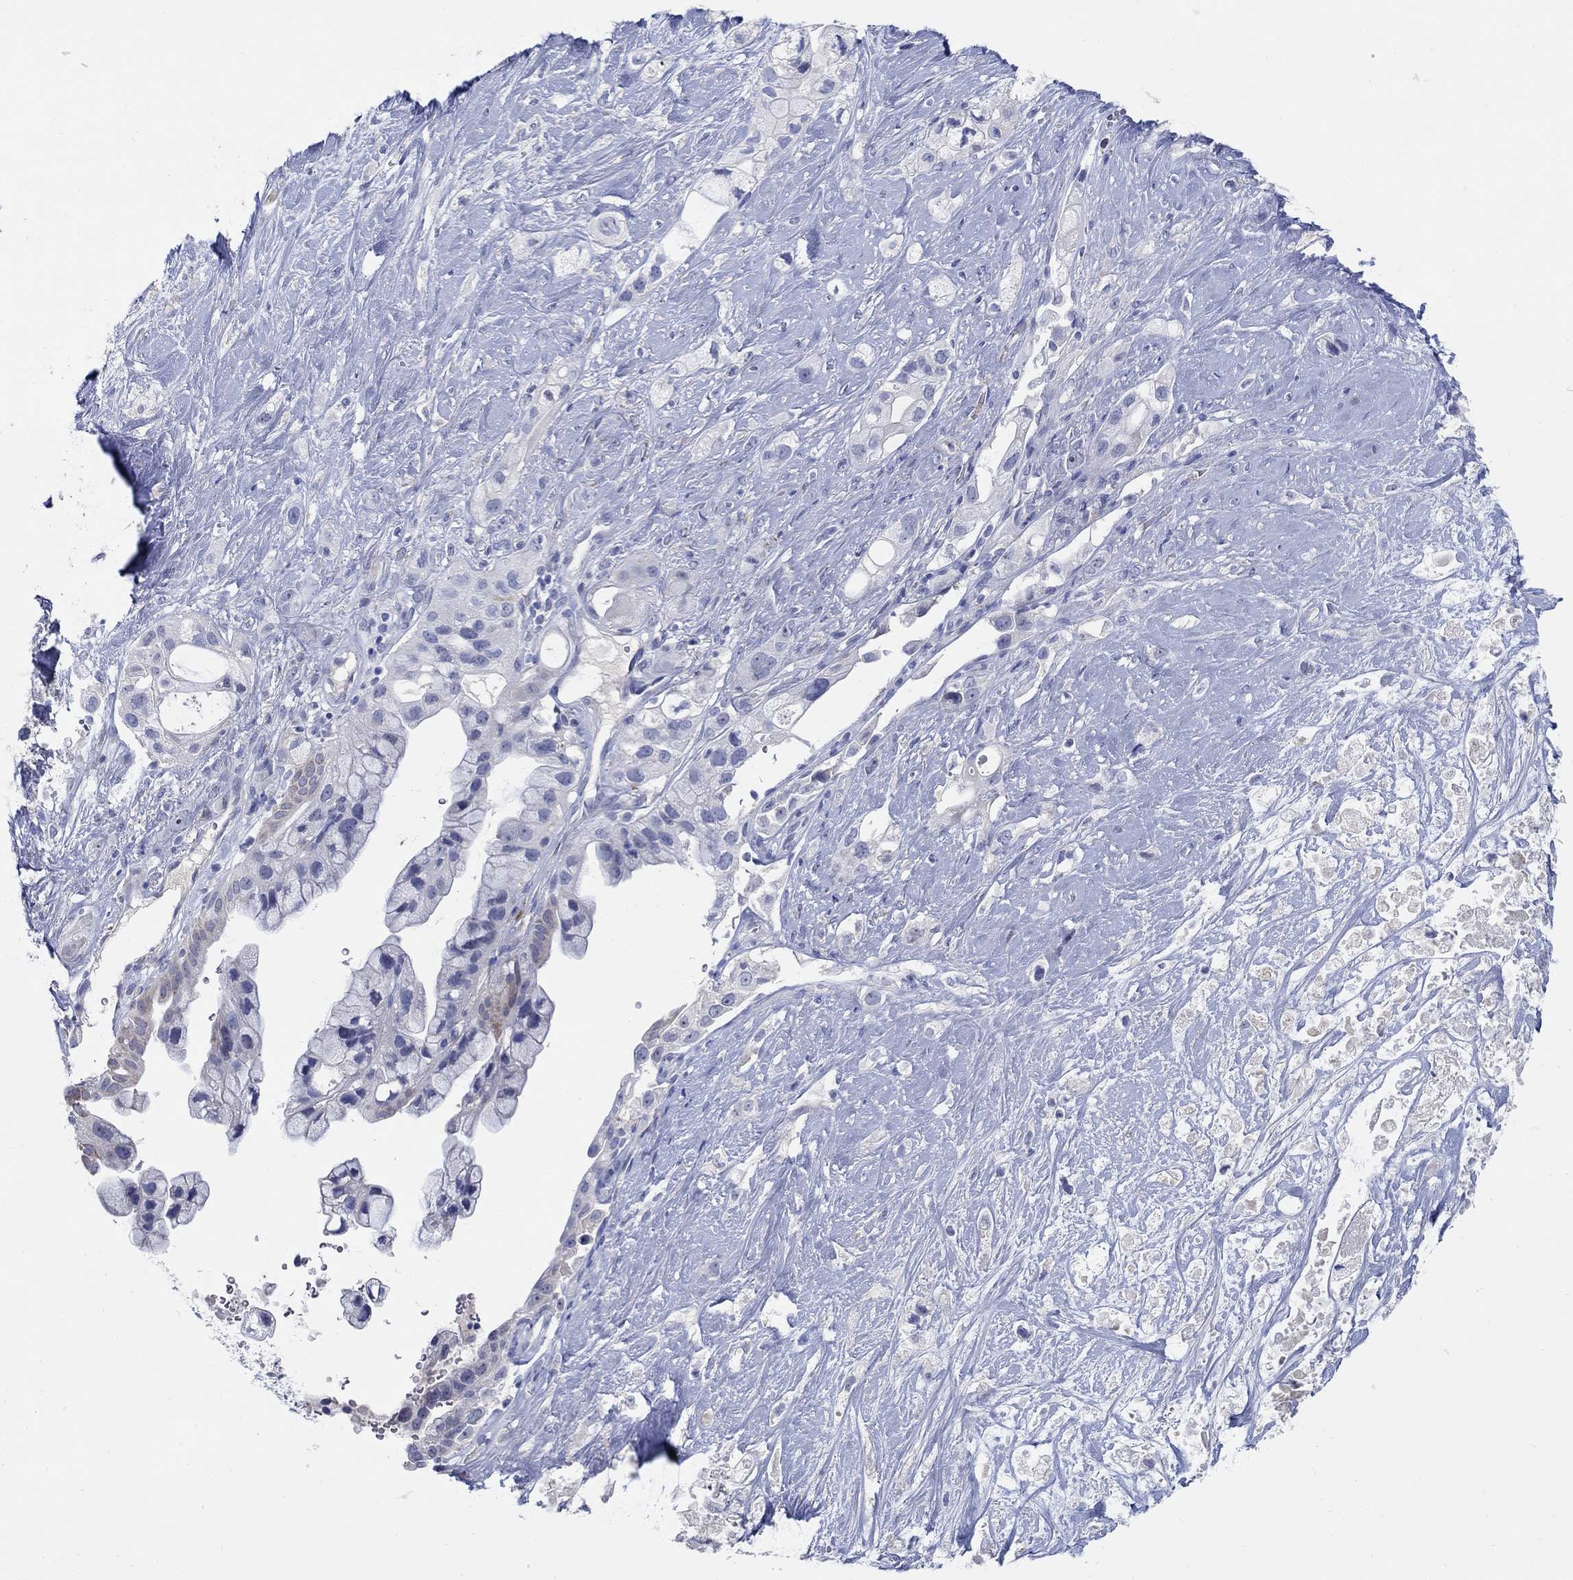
{"staining": {"intensity": "negative", "quantity": "none", "location": "none"}, "tissue": "pancreatic cancer", "cell_type": "Tumor cells", "image_type": "cancer", "snomed": [{"axis": "morphology", "description": "Adenocarcinoma, NOS"}, {"axis": "topography", "description": "Pancreas"}], "caption": "This is an immunohistochemistry (IHC) histopathology image of human pancreatic cancer. There is no staining in tumor cells.", "gene": "REEP2", "patient": {"sex": "male", "age": 44}}